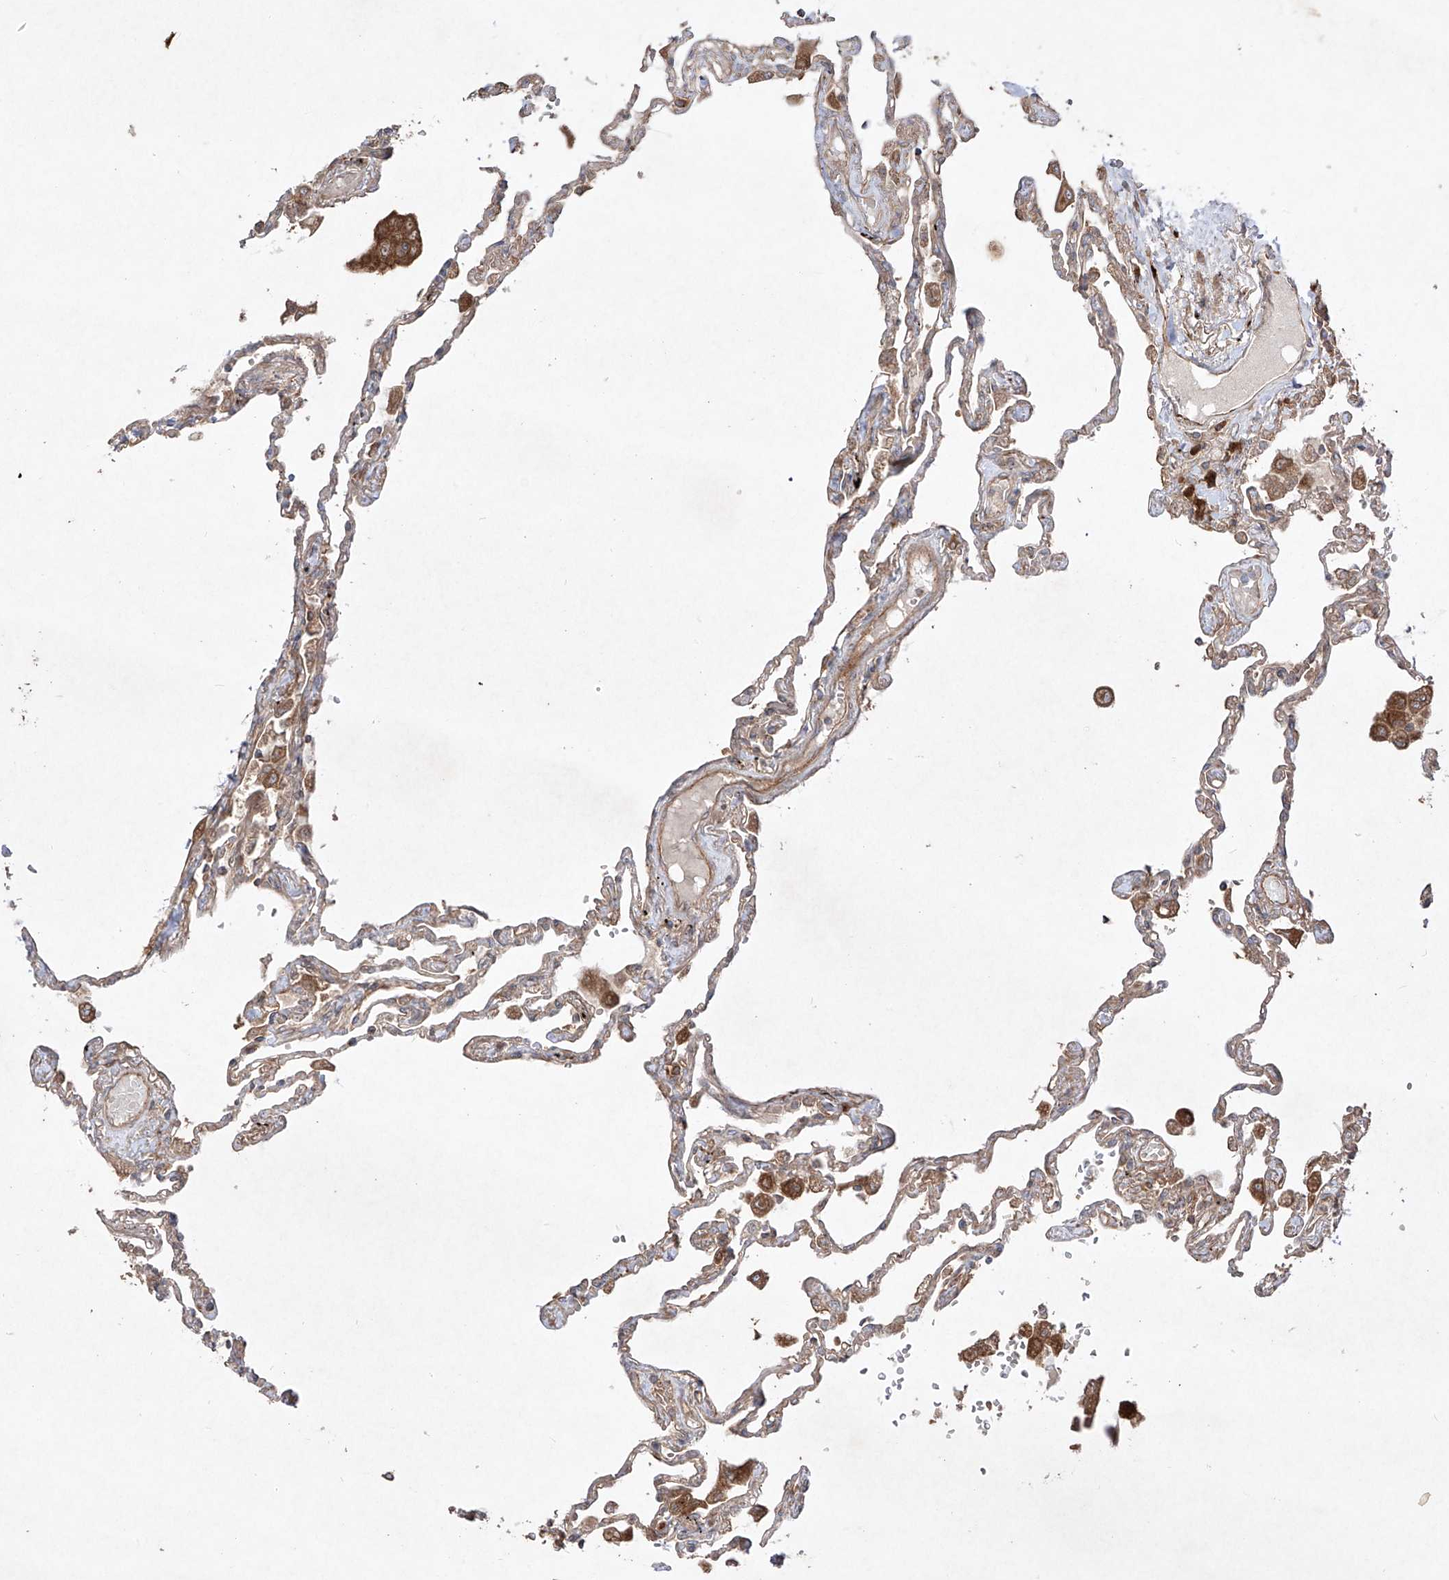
{"staining": {"intensity": "weak", "quantity": ">75%", "location": "cytoplasmic/membranous"}, "tissue": "lung", "cell_type": "Alveolar cells", "image_type": "normal", "snomed": [{"axis": "morphology", "description": "Normal tissue, NOS"}, {"axis": "topography", "description": "Lung"}], "caption": "Brown immunohistochemical staining in normal lung shows weak cytoplasmic/membranous staining in about >75% of alveolar cells.", "gene": "YKT6", "patient": {"sex": "female", "age": 67}}